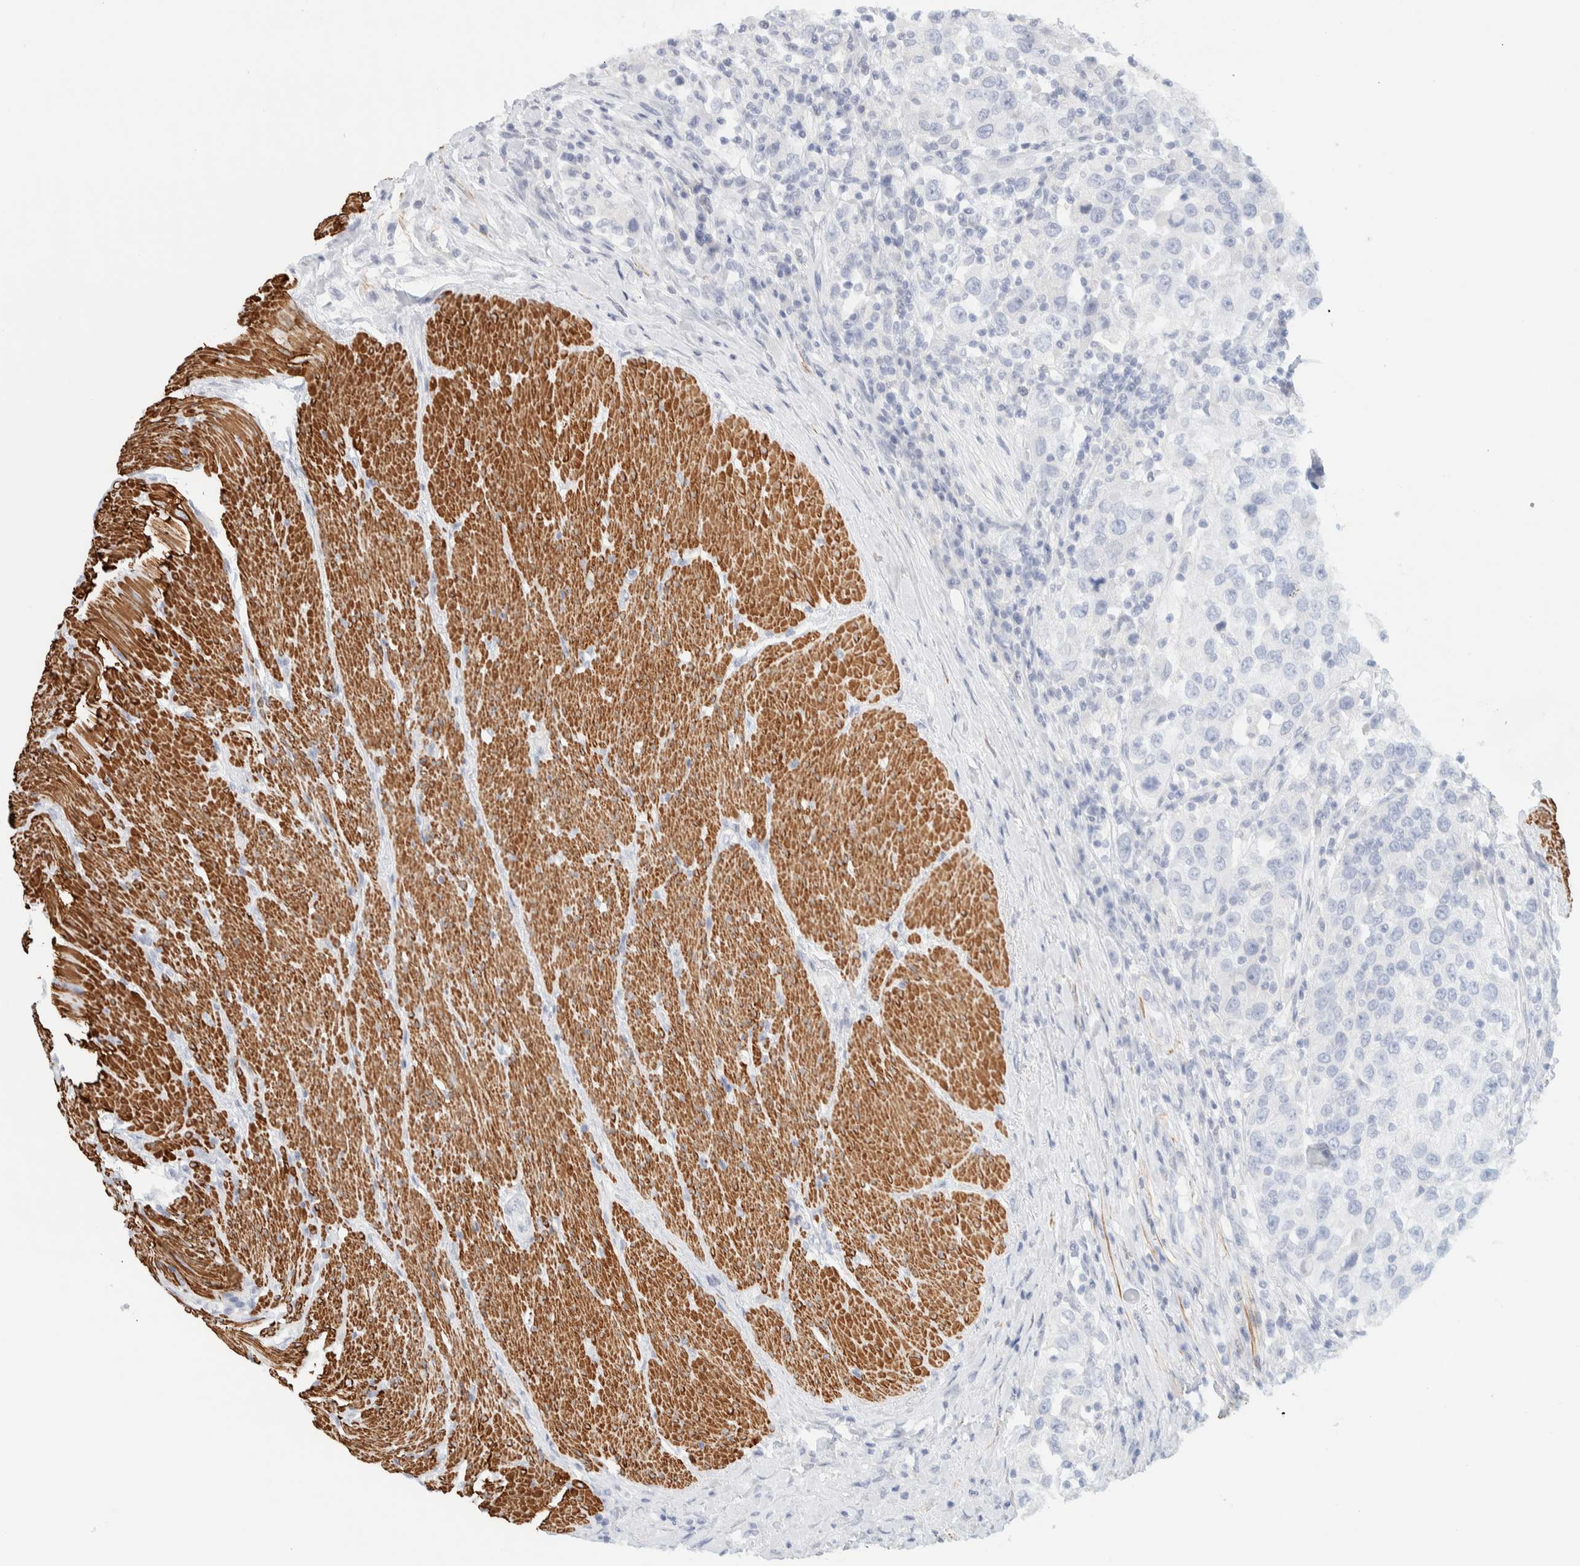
{"staining": {"intensity": "negative", "quantity": "none", "location": "none"}, "tissue": "urothelial cancer", "cell_type": "Tumor cells", "image_type": "cancer", "snomed": [{"axis": "morphology", "description": "Urothelial carcinoma, High grade"}, {"axis": "topography", "description": "Urinary bladder"}], "caption": "An immunohistochemistry (IHC) micrograph of urothelial cancer is shown. There is no staining in tumor cells of urothelial cancer.", "gene": "AFMID", "patient": {"sex": "female", "age": 80}}